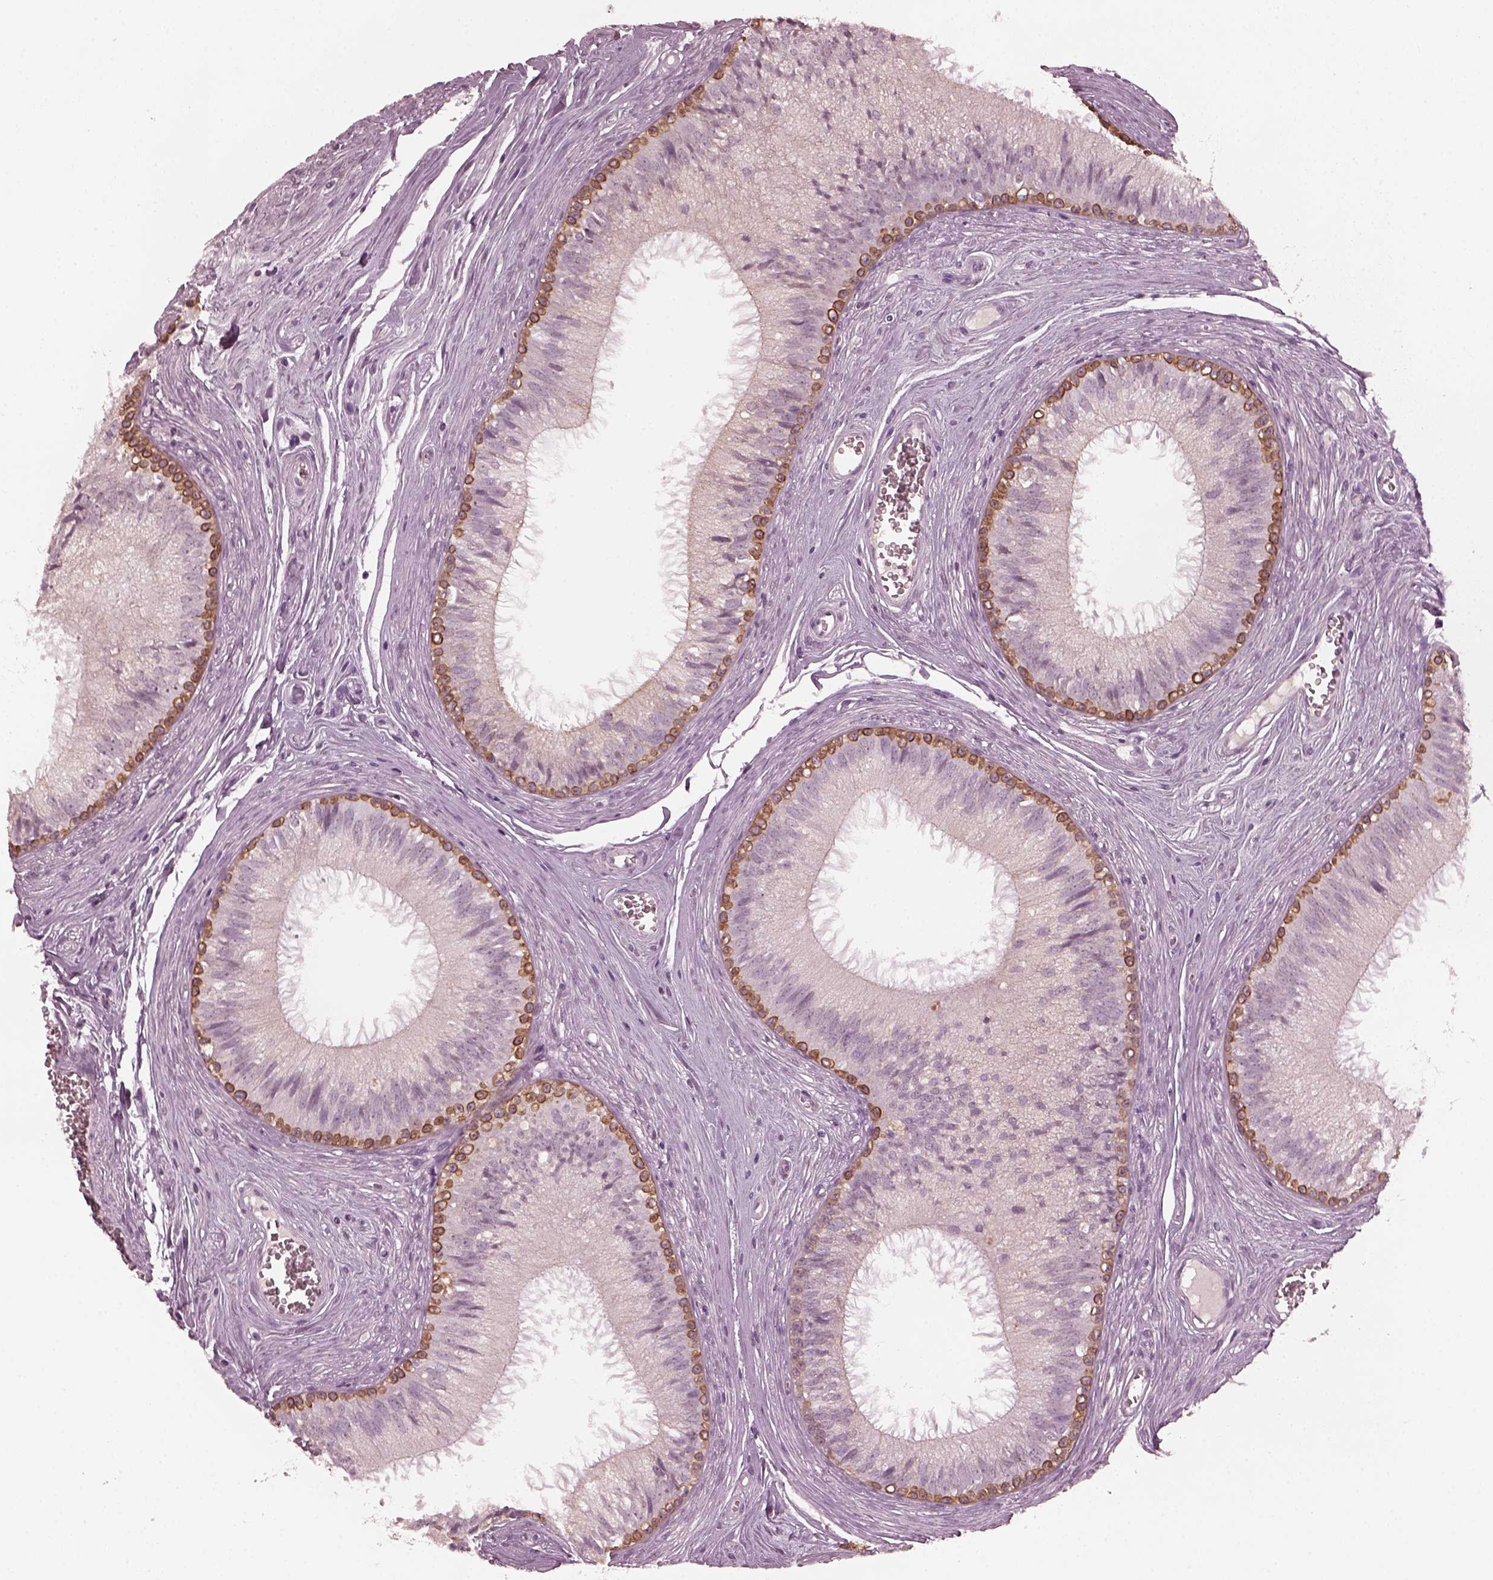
{"staining": {"intensity": "strong", "quantity": "<25%", "location": "cytoplasmic/membranous"}, "tissue": "epididymis", "cell_type": "Glandular cells", "image_type": "normal", "snomed": [{"axis": "morphology", "description": "Normal tissue, NOS"}, {"axis": "topography", "description": "Epididymis"}], "caption": "Immunohistochemistry of normal human epididymis shows medium levels of strong cytoplasmic/membranous positivity in approximately <25% of glandular cells.", "gene": "KRT79", "patient": {"sex": "male", "age": 37}}